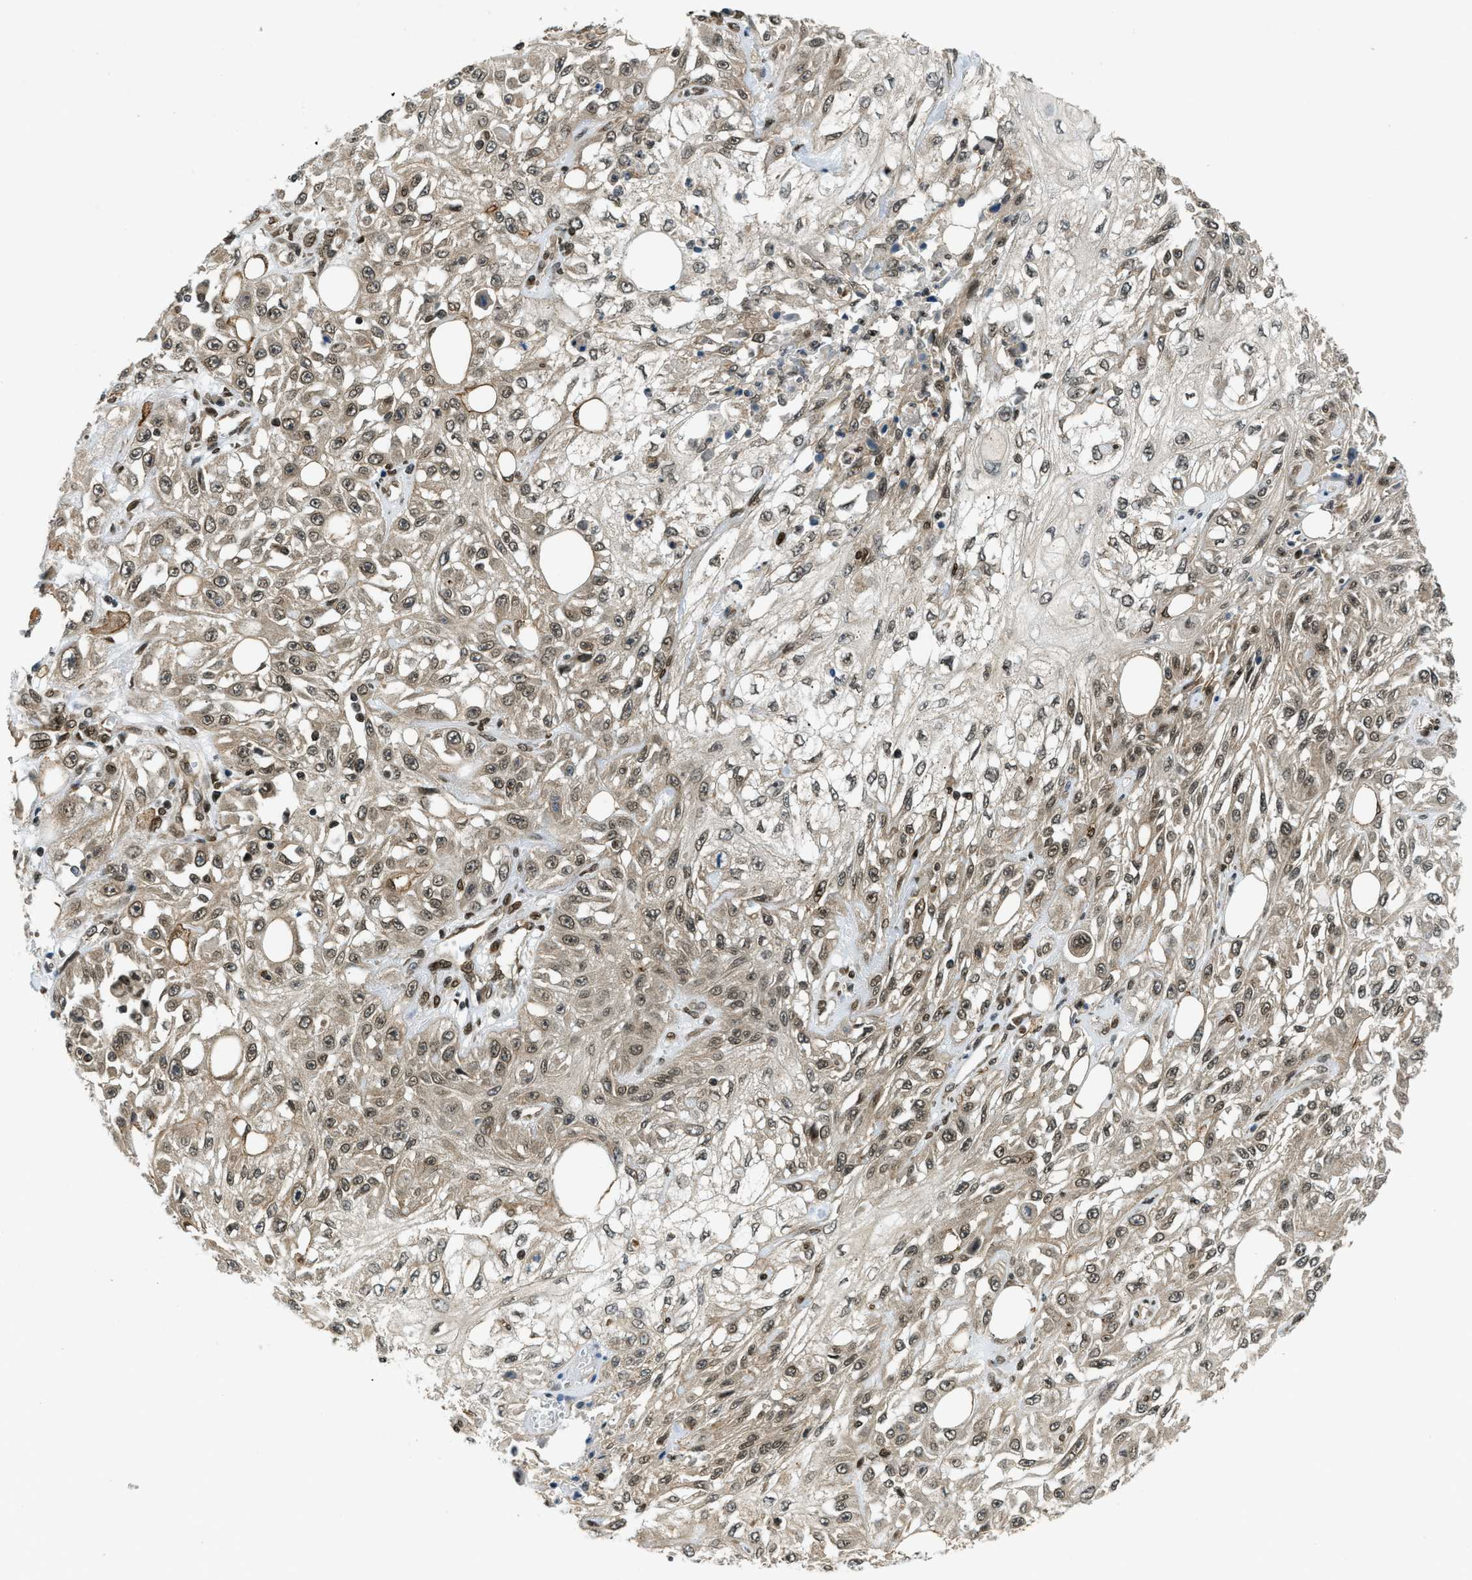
{"staining": {"intensity": "weak", "quantity": ">75%", "location": "cytoplasmic/membranous,nuclear"}, "tissue": "skin cancer", "cell_type": "Tumor cells", "image_type": "cancer", "snomed": [{"axis": "morphology", "description": "Squamous cell carcinoma, NOS"}, {"axis": "morphology", "description": "Squamous cell carcinoma, metastatic, NOS"}, {"axis": "topography", "description": "Skin"}, {"axis": "topography", "description": "Lymph node"}], "caption": "Metastatic squamous cell carcinoma (skin) stained for a protein reveals weak cytoplasmic/membranous and nuclear positivity in tumor cells.", "gene": "SYNE1", "patient": {"sex": "male", "age": 75}}